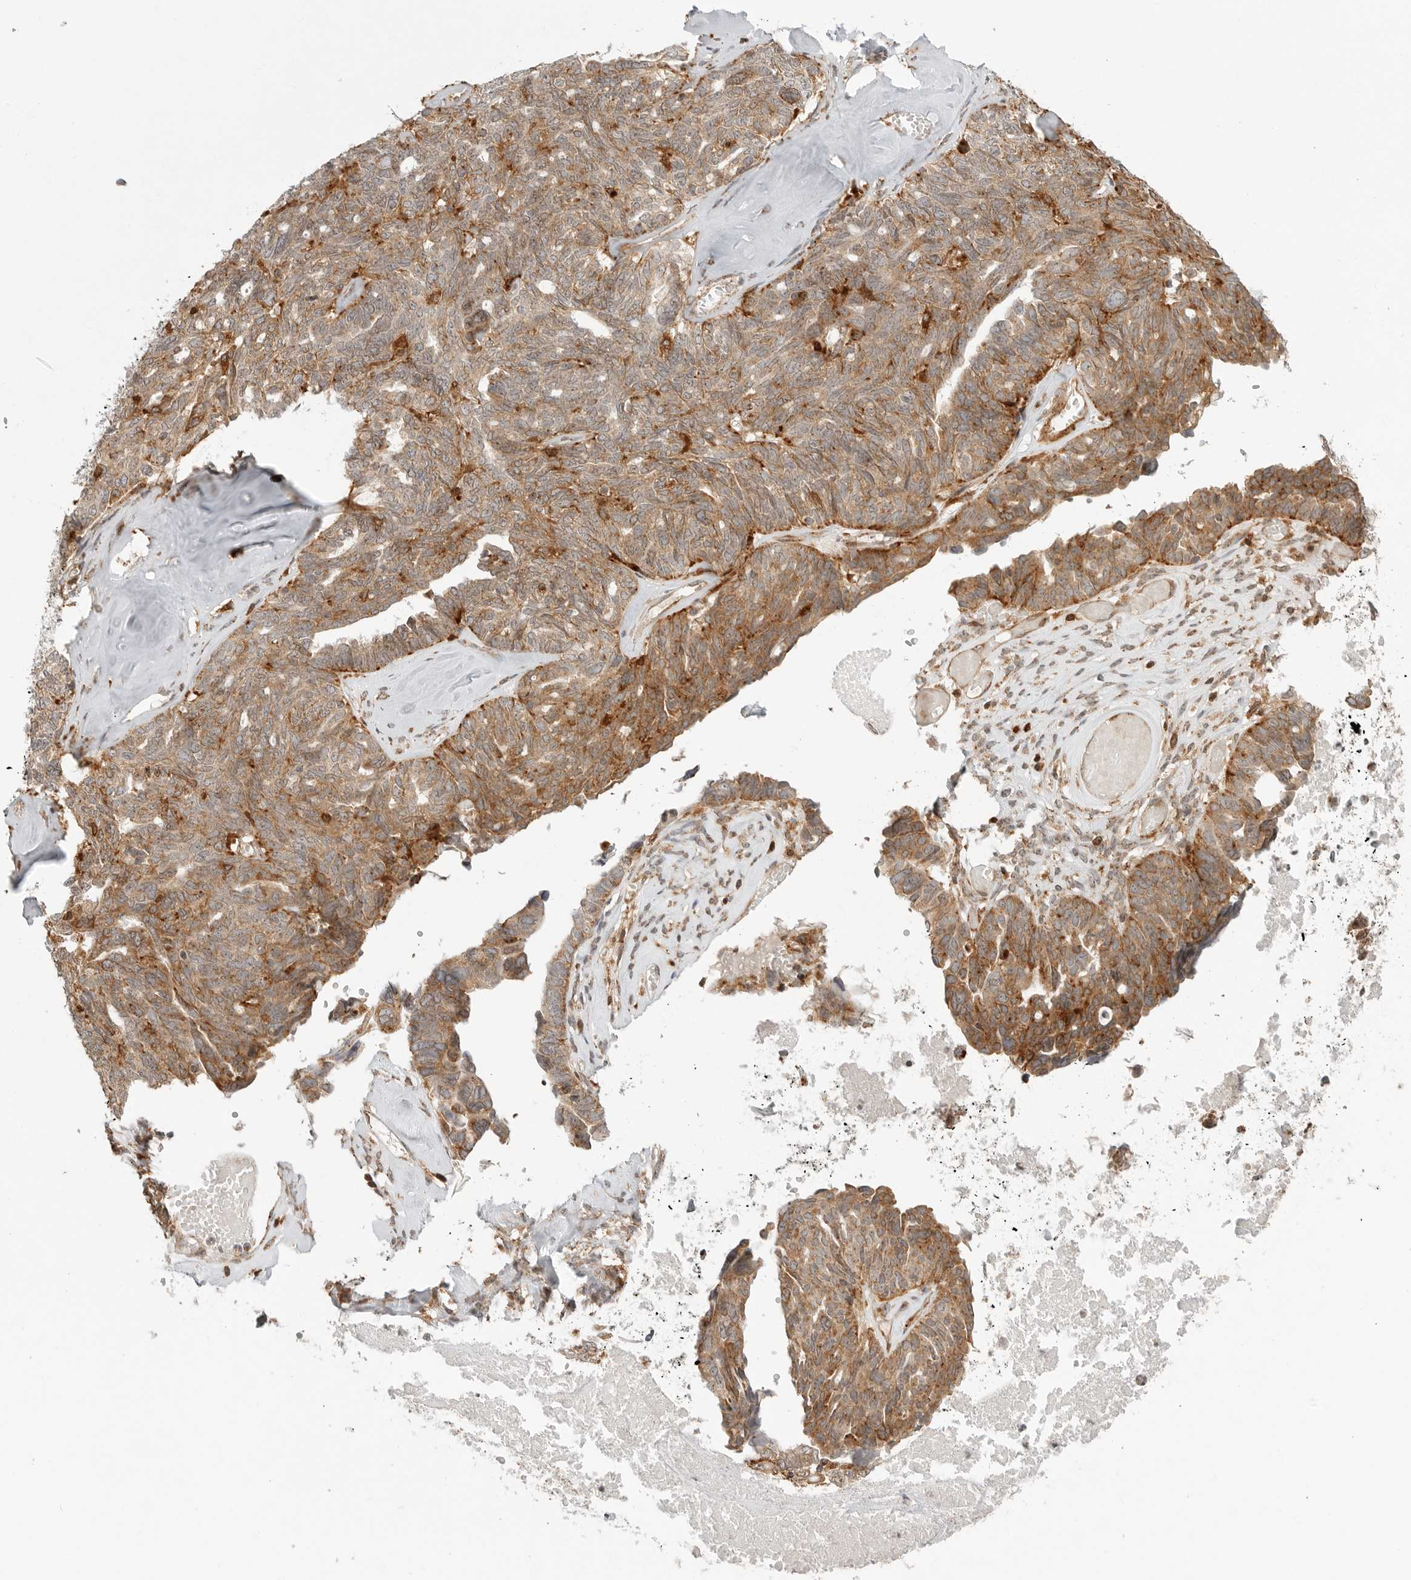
{"staining": {"intensity": "moderate", "quantity": ">75%", "location": "cytoplasmic/membranous"}, "tissue": "ovarian cancer", "cell_type": "Tumor cells", "image_type": "cancer", "snomed": [{"axis": "morphology", "description": "Cystadenocarcinoma, serous, NOS"}, {"axis": "topography", "description": "Ovary"}], "caption": "Ovarian cancer (serous cystadenocarcinoma) stained with DAB IHC reveals medium levels of moderate cytoplasmic/membranous positivity in approximately >75% of tumor cells.", "gene": "IDUA", "patient": {"sex": "female", "age": 79}}